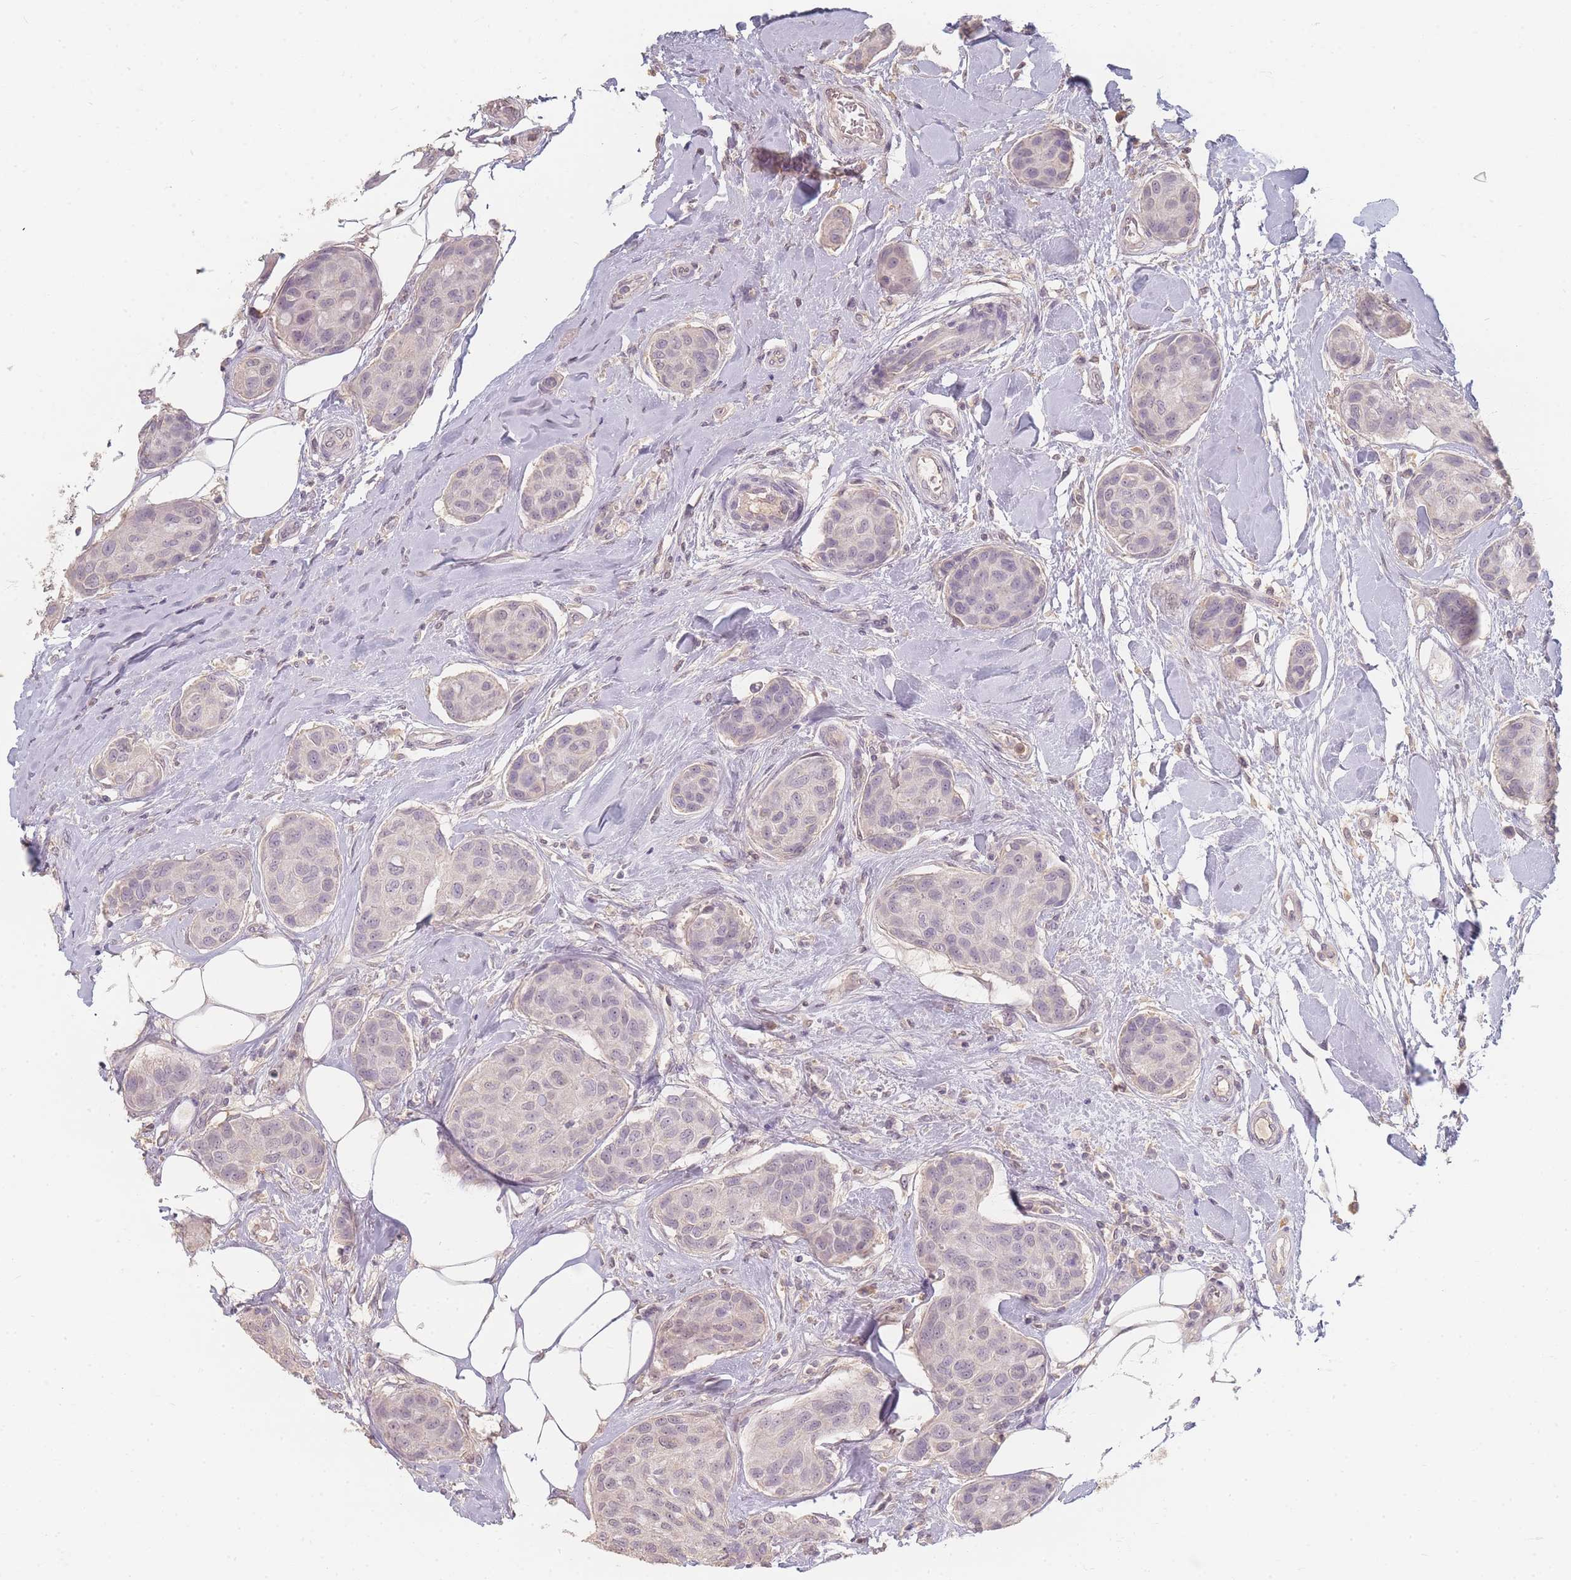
{"staining": {"intensity": "weak", "quantity": "<25%", "location": "nuclear"}, "tissue": "breast cancer", "cell_type": "Tumor cells", "image_type": "cancer", "snomed": [{"axis": "morphology", "description": "Duct carcinoma"}, {"axis": "topography", "description": "Breast"}, {"axis": "topography", "description": "Lymph node"}], "caption": "IHC histopathology image of human breast cancer (invasive ductal carcinoma) stained for a protein (brown), which shows no expression in tumor cells. (IHC, brightfield microscopy, high magnification).", "gene": "RFTN1", "patient": {"sex": "female", "age": 80}}